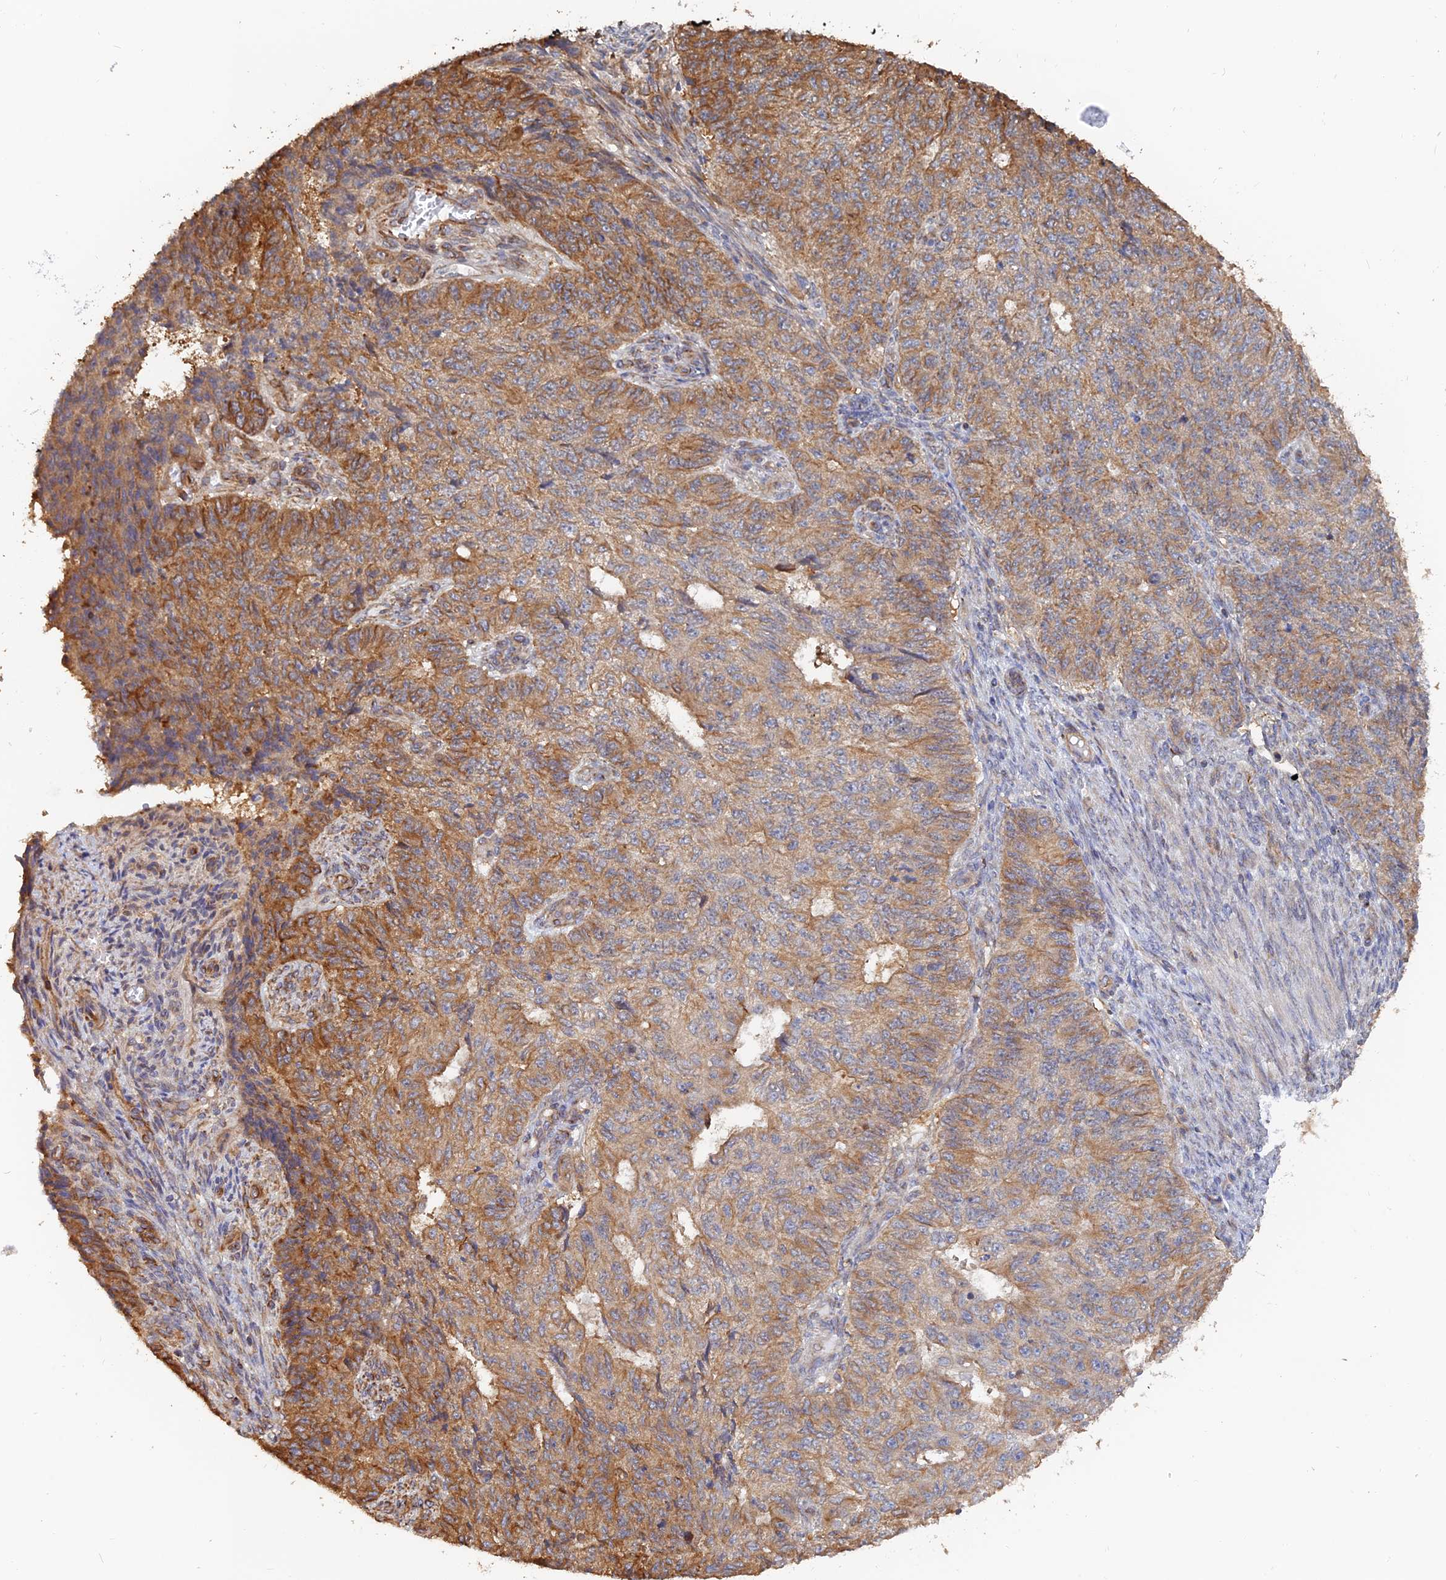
{"staining": {"intensity": "moderate", "quantity": "25%-75%", "location": "cytoplasmic/membranous"}, "tissue": "endometrial cancer", "cell_type": "Tumor cells", "image_type": "cancer", "snomed": [{"axis": "morphology", "description": "Adenocarcinoma, NOS"}, {"axis": "topography", "description": "Endometrium"}], "caption": "High-magnification brightfield microscopy of endometrial cancer (adenocarcinoma) stained with DAB (brown) and counterstained with hematoxylin (blue). tumor cells exhibit moderate cytoplasmic/membranous expression is seen in about25%-75% of cells. Immunohistochemistry (ihc) stains the protein in brown and the nuclei are stained blue.", "gene": "WBP11", "patient": {"sex": "female", "age": 32}}